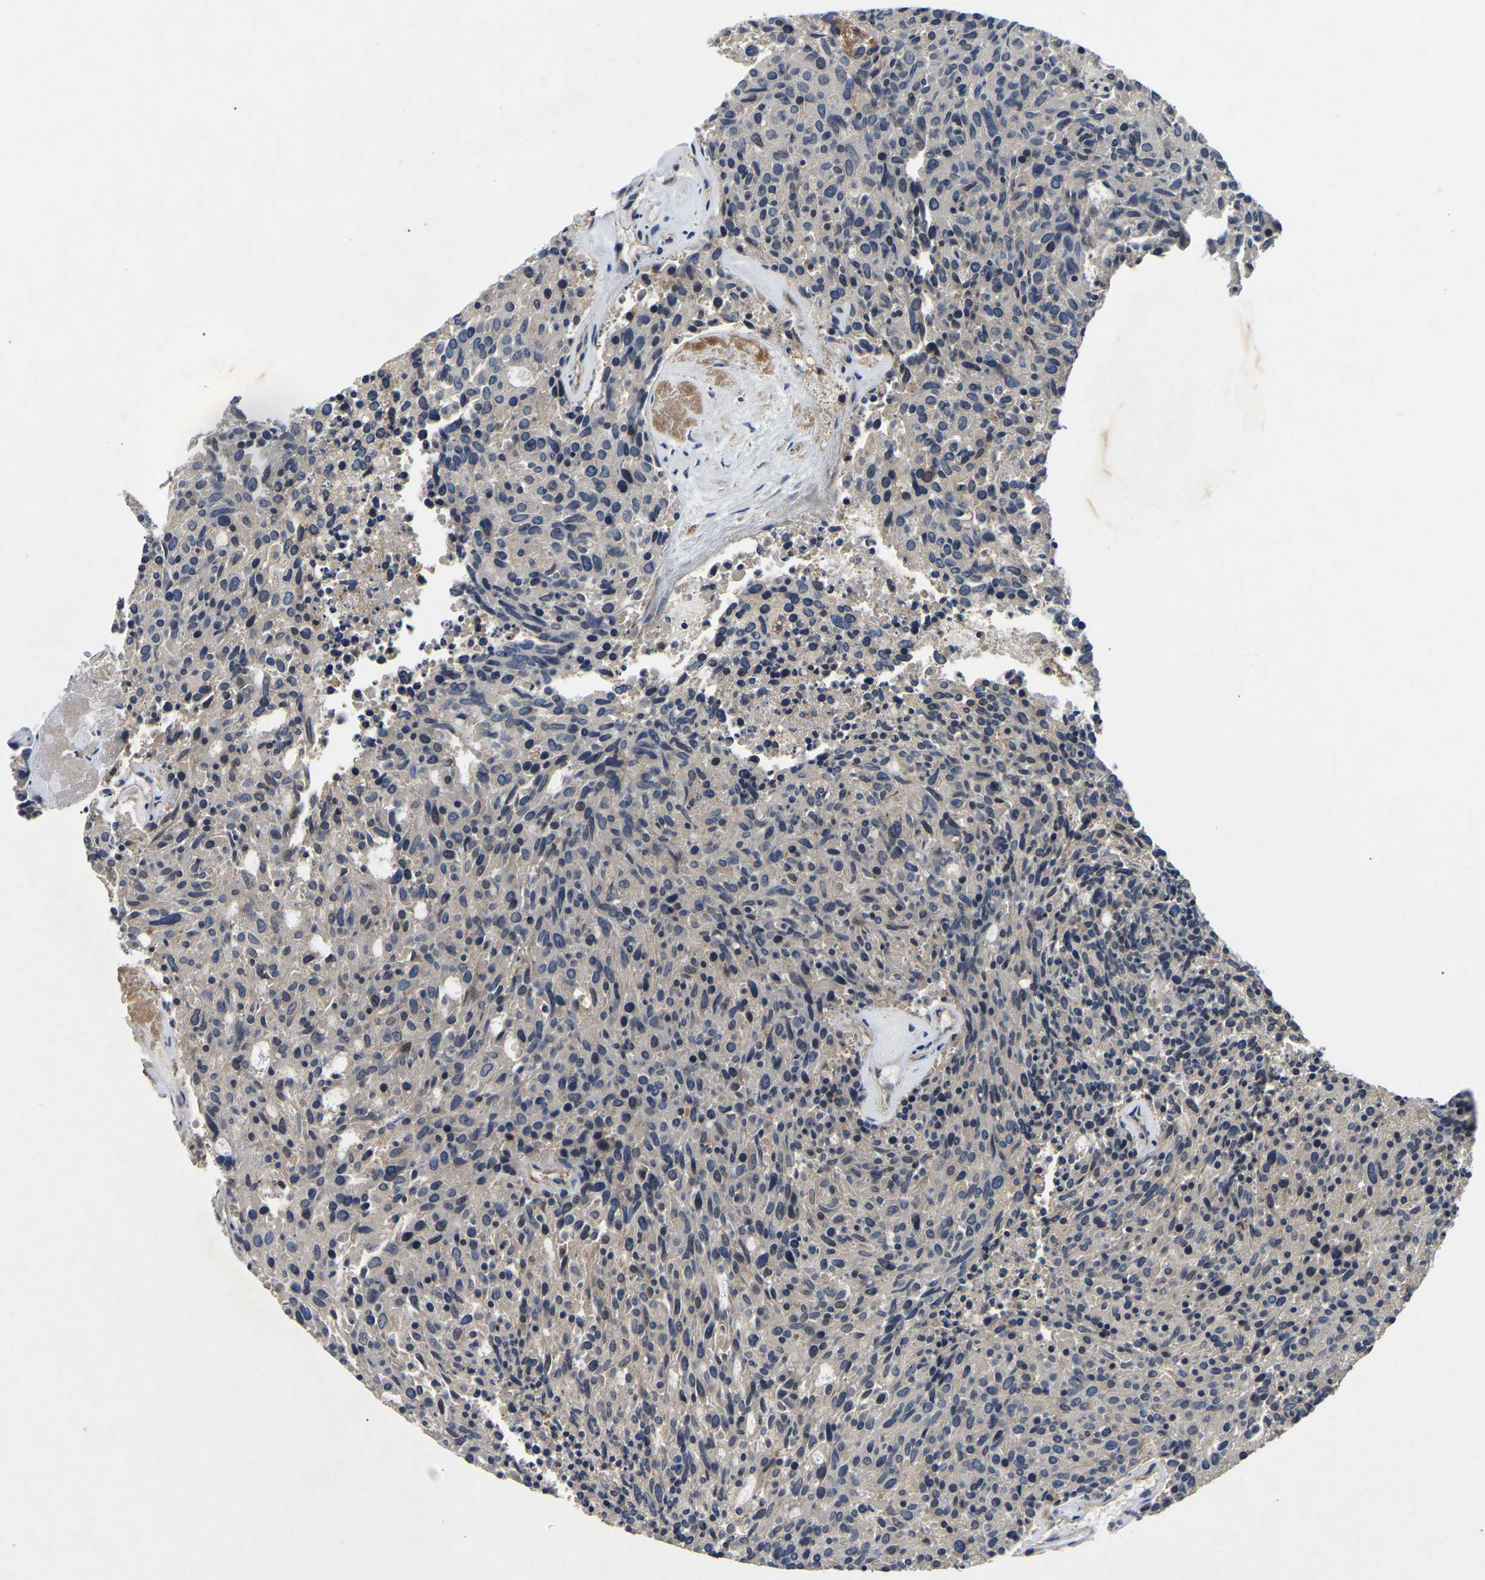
{"staining": {"intensity": "negative", "quantity": "none", "location": "none"}, "tissue": "carcinoid", "cell_type": "Tumor cells", "image_type": "cancer", "snomed": [{"axis": "morphology", "description": "Carcinoid, malignant, NOS"}, {"axis": "topography", "description": "Pancreas"}], "caption": "Carcinoid stained for a protein using IHC exhibits no positivity tumor cells.", "gene": "SMPD2", "patient": {"sex": "female", "age": 54}}